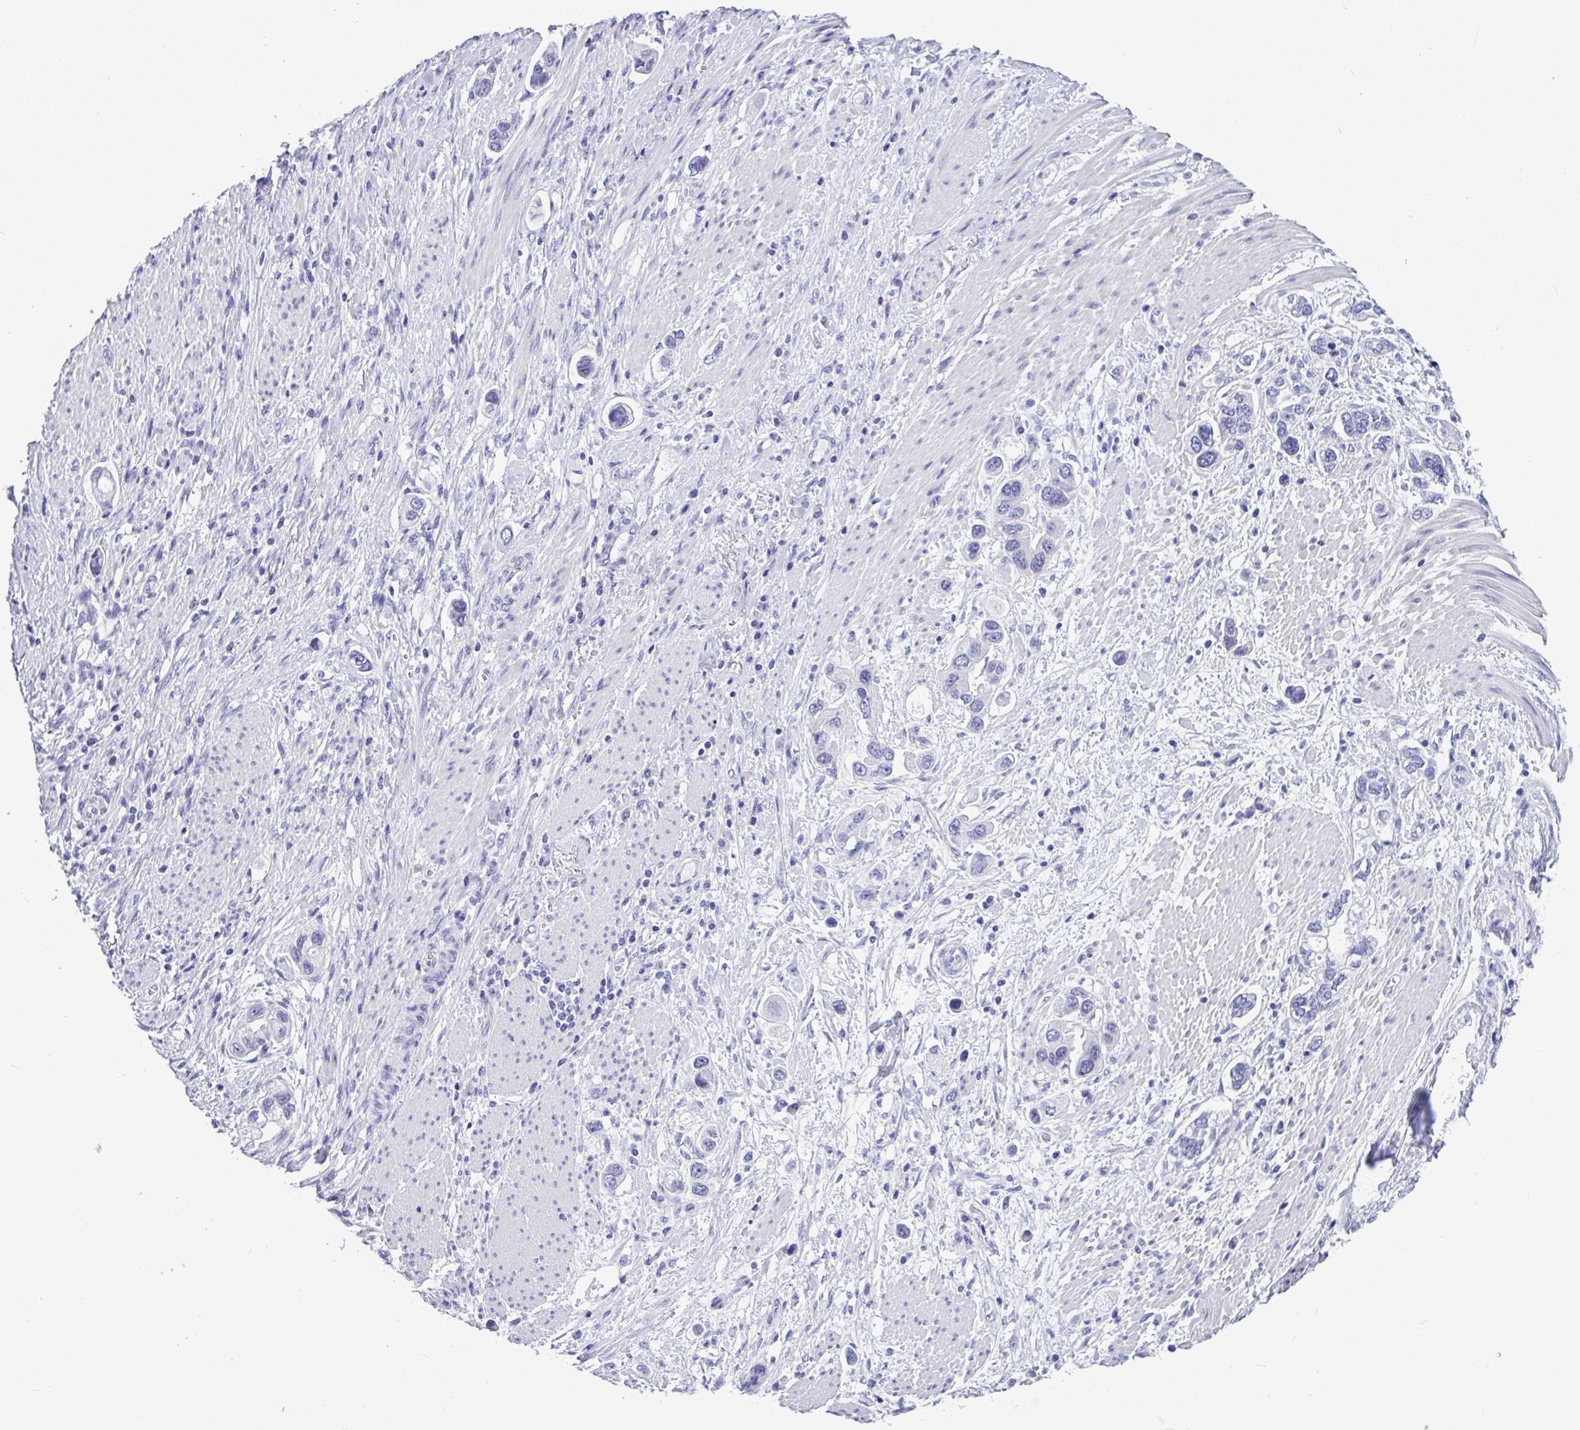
{"staining": {"intensity": "negative", "quantity": "none", "location": "none"}, "tissue": "stomach cancer", "cell_type": "Tumor cells", "image_type": "cancer", "snomed": [{"axis": "morphology", "description": "Adenocarcinoma, NOS"}, {"axis": "topography", "description": "Stomach, lower"}], "caption": "This is an immunohistochemistry photomicrograph of human stomach cancer. There is no positivity in tumor cells.", "gene": "YBX2", "patient": {"sex": "female", "age": 93}}